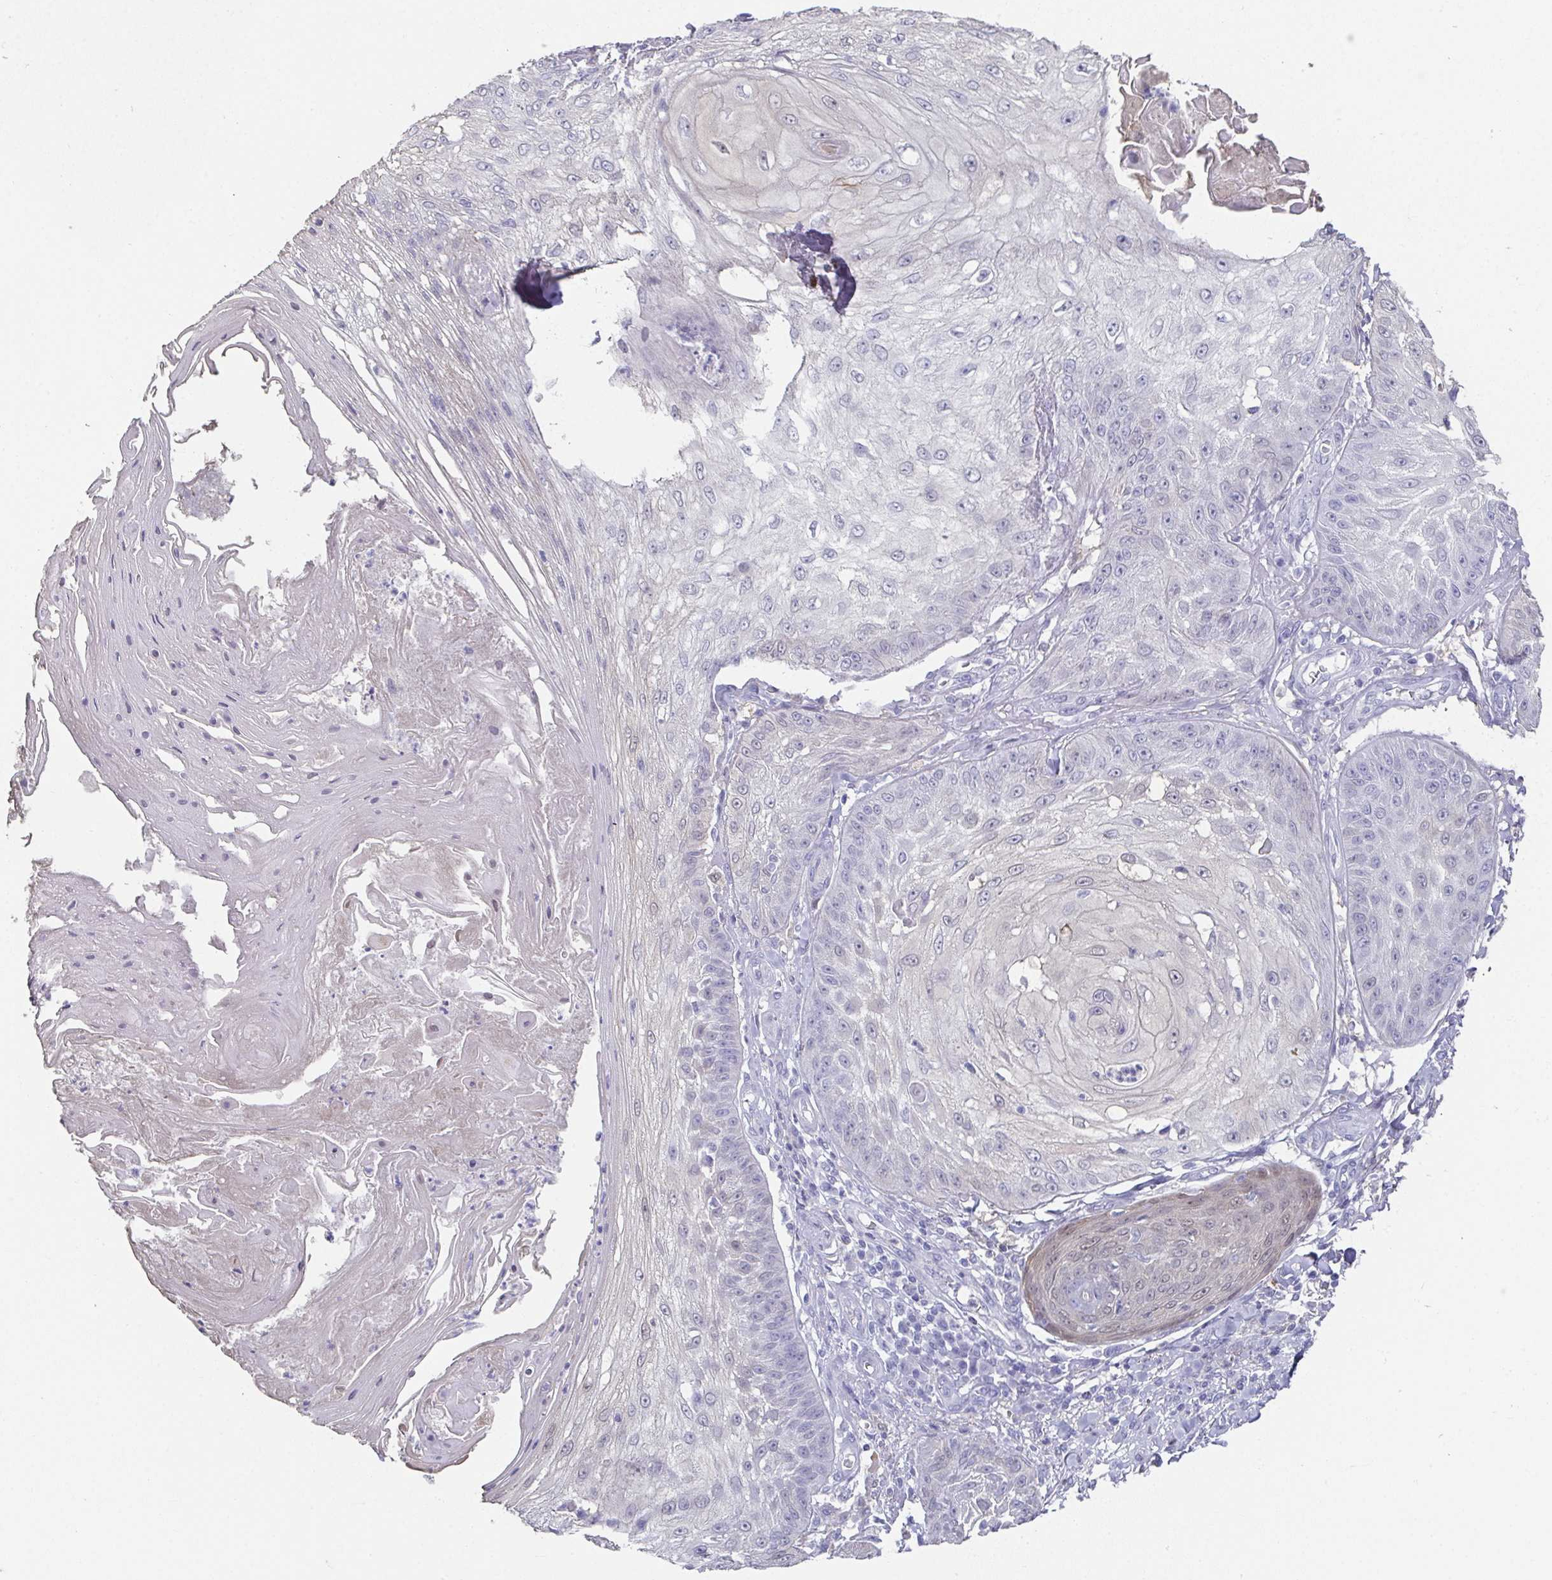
{"staining": {"intensity": "negative", "quantity": "none", "location": "none"}, "tissue": "skin cancer", "cell_type": "Tumor cells", "image_type": "cancer", "snomed": [{"axis": "morphology", "description": "Squamous cell carcinoma, NOS"}, {"axis": "topography", "description": "Skin"}], "caption": "Immunohistochemistry micrograph of human skin cancer stained for a protein (brown), which displays no positivity in tumor cells. (DAB immunohistochemistry with hematoxylin counter stain).", "gene": "RBP1", "patient": {"sex": "male", "age": 70}}